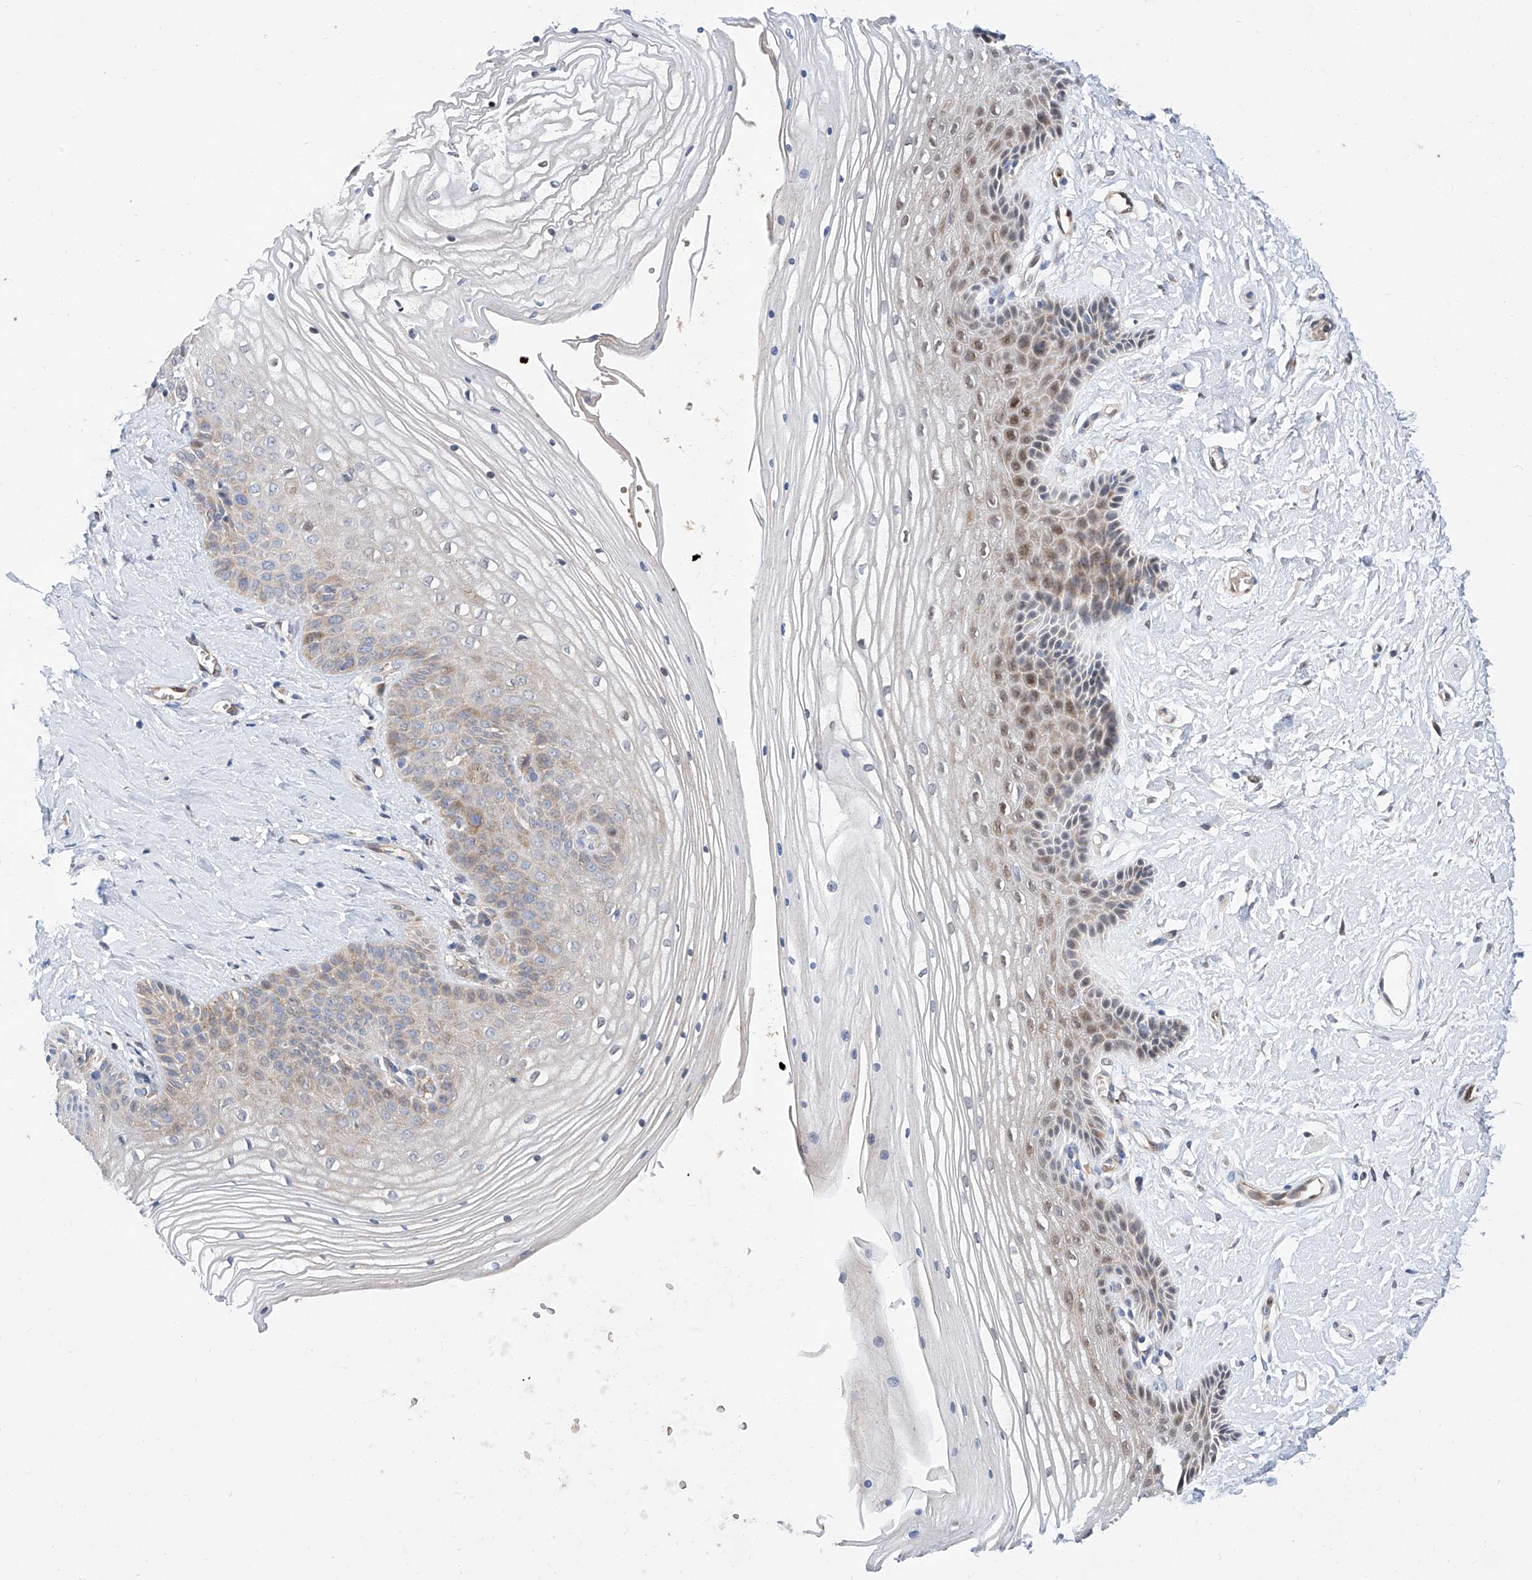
{"staining": {"intensity": "moderate", "quantity": "25%-75%", "location": "cytoplasmic/membranous,nuclear"}, "tissue": "vagina", "cell_type": "Squamous epithelial cells", "image_type": "normal", "snomed": [{"axis": "morphology", "description": "Normal tissue, NOS"}, {"axis": "topography", "description": "Vagina"}, {"axis": "topography", "description": "Cervix"}], "caption": "This histopathology image displays IHC staining of benign human vagina, with medium moderate cytoplasmic/membranous,nuclear positivity in approximately 25%-75% of squamous epithelial cells.", "gene": "FUCA2", "patient": {"sex": "female", "age": 40}}